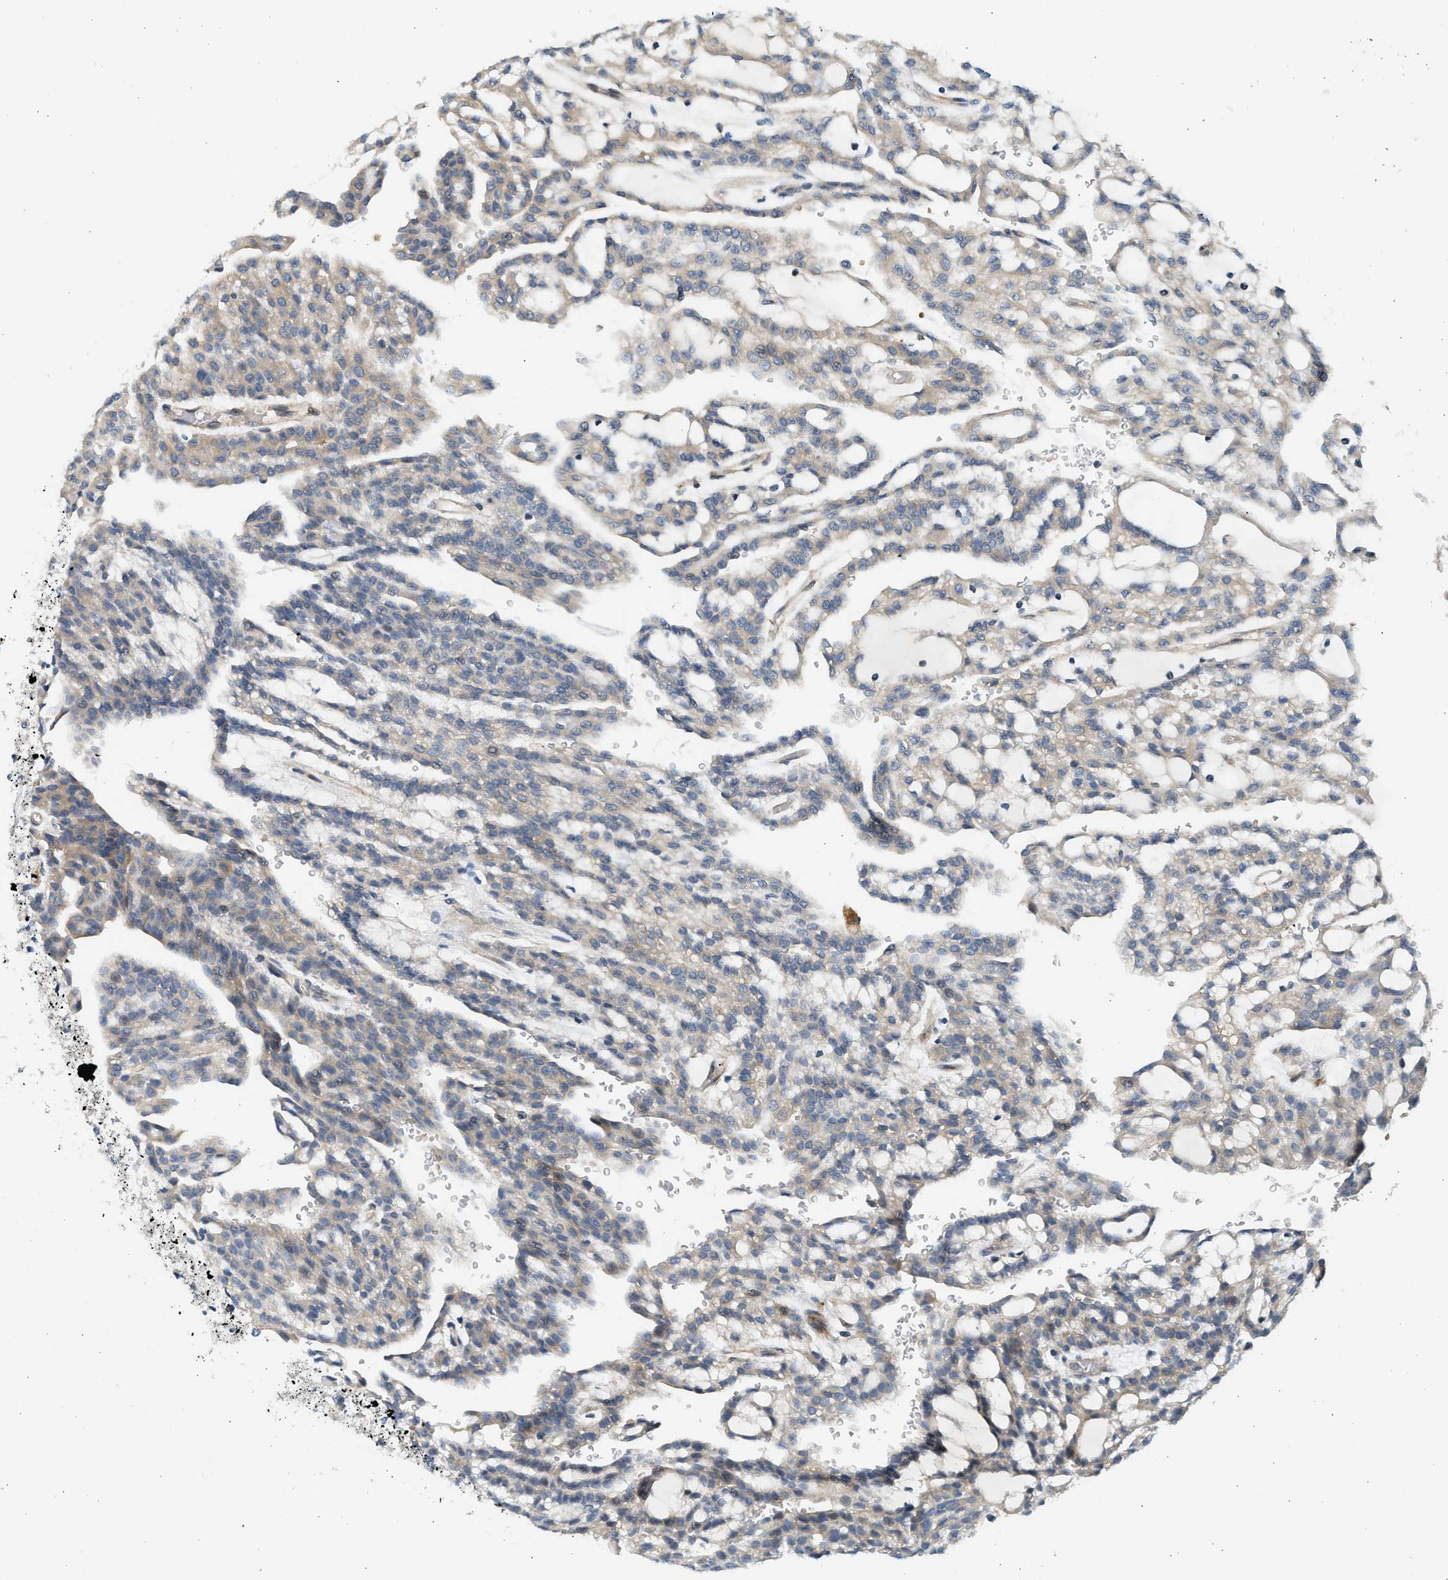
{"staining": {"intensity": "weak", "quantity": ">75%", "location": "cytoplasmic/membranous"}, "tissue": "renal cancer", "cell_type": "Tumor cells", "image_type": "cancer", "snomed": [{"axis": "morphology", "description": "Adenocarcinoma, NOS"}, {"axis": "topography", "description": "Kidney"}], "caption": "An image showing weak cytoplasmic/membranous positivity in about >75% of tumor cells in renal cancer (adenocarcinoma), as visualized by brown immunohistochemical staining.", "gene": "KDELR2", "patient": {"sex": "male", "age": 63}}